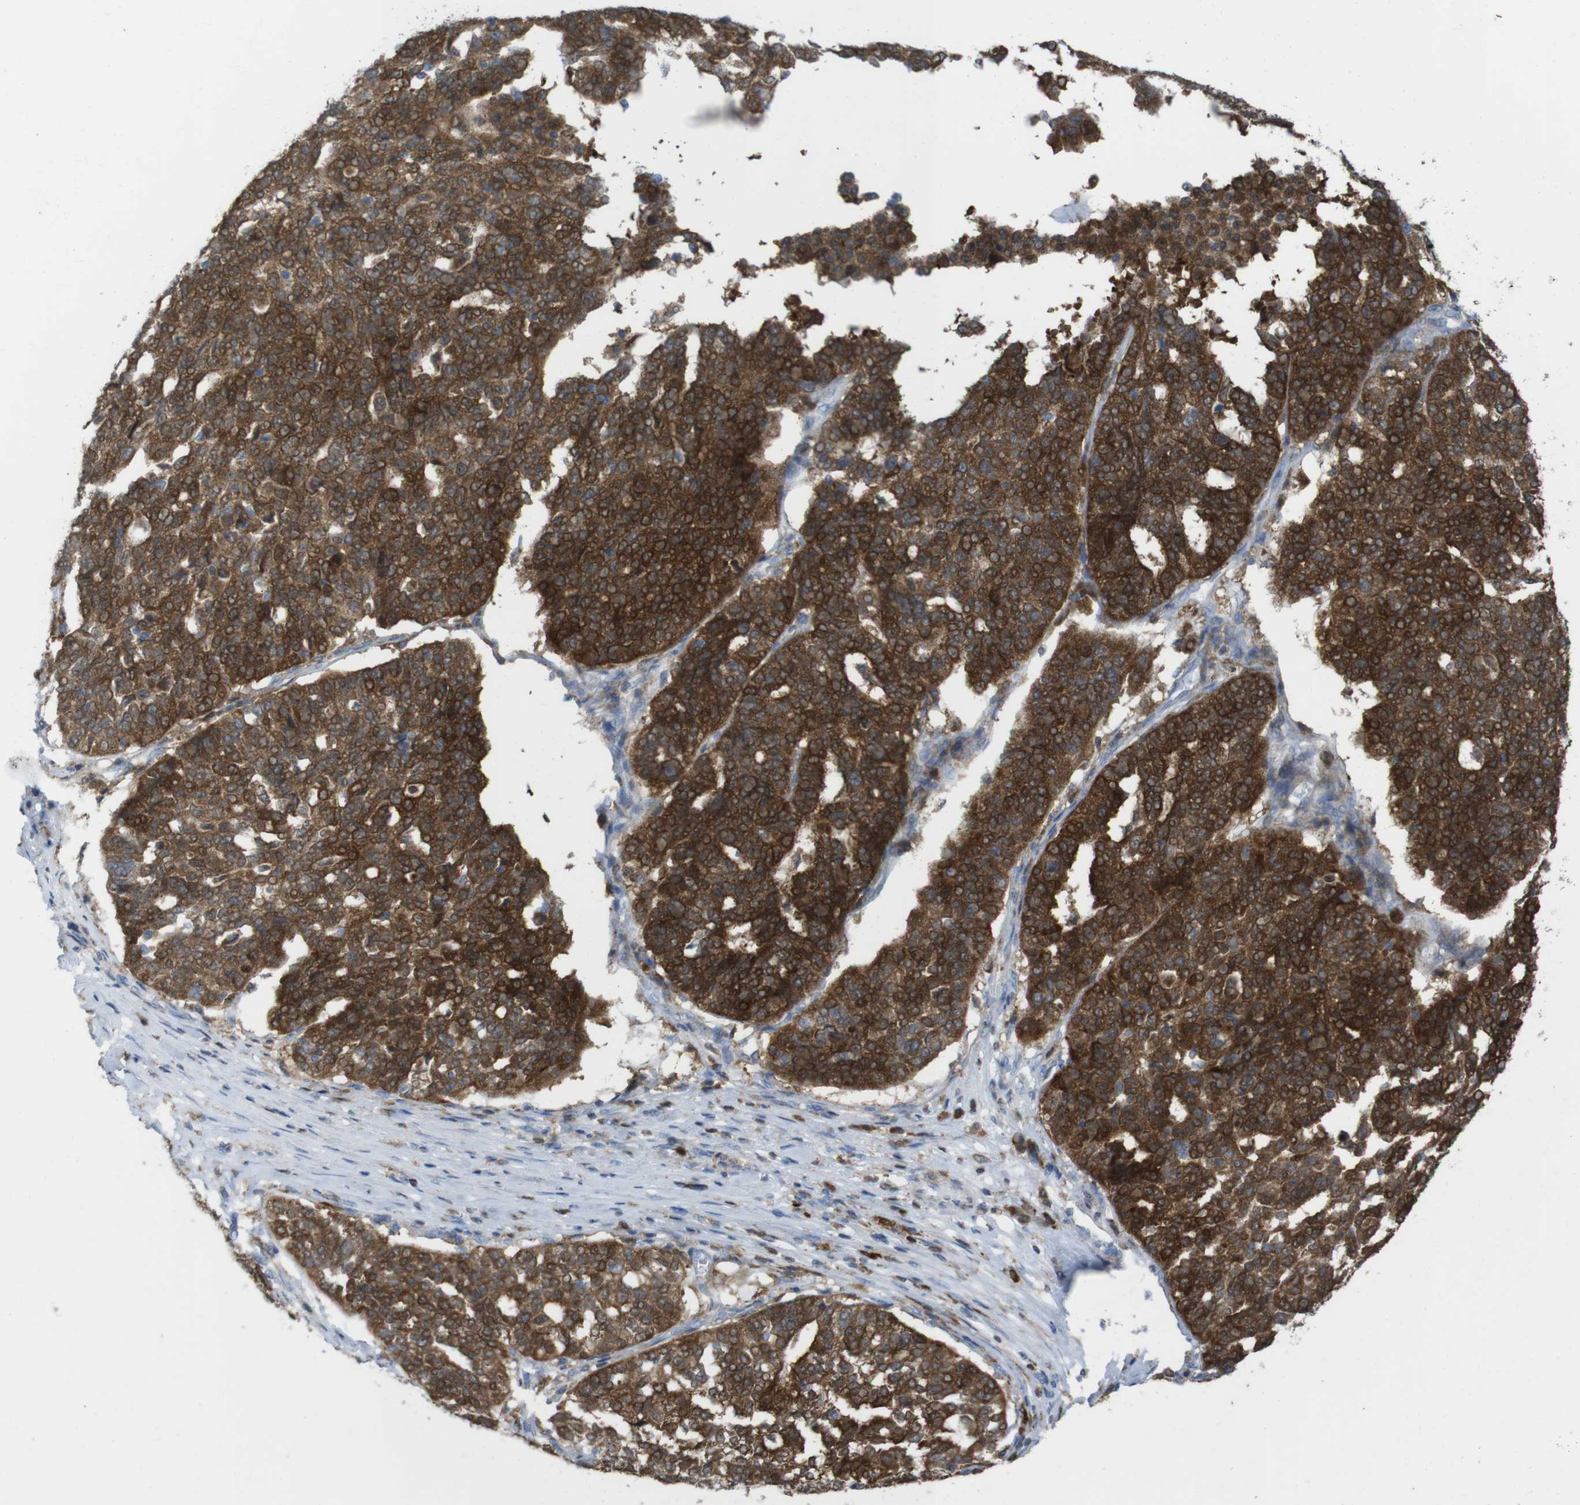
{"staining": {"intensity": "strong", "quantity": ">75%", "location": "cytoplasmic/membranous"}, "tissue": "ovarian cancer", "cell_type": "Tumor cells", "image_type": "cancer", "snomed": [{"axis": "morphology", "description": "Cystadenocarcinoma, serous, NOS"}, {"axis": "topography", "description": "Ovary"}], "caption": "Immunohistochemistry of human serous cystadenocarcinoma (ovarian) displays high levels of strong cytoplasmic/membranous staining in approximately >75% of tumor cells.", "gene": "PRKCD", "patient": {"sex": "female", "age": 59}}